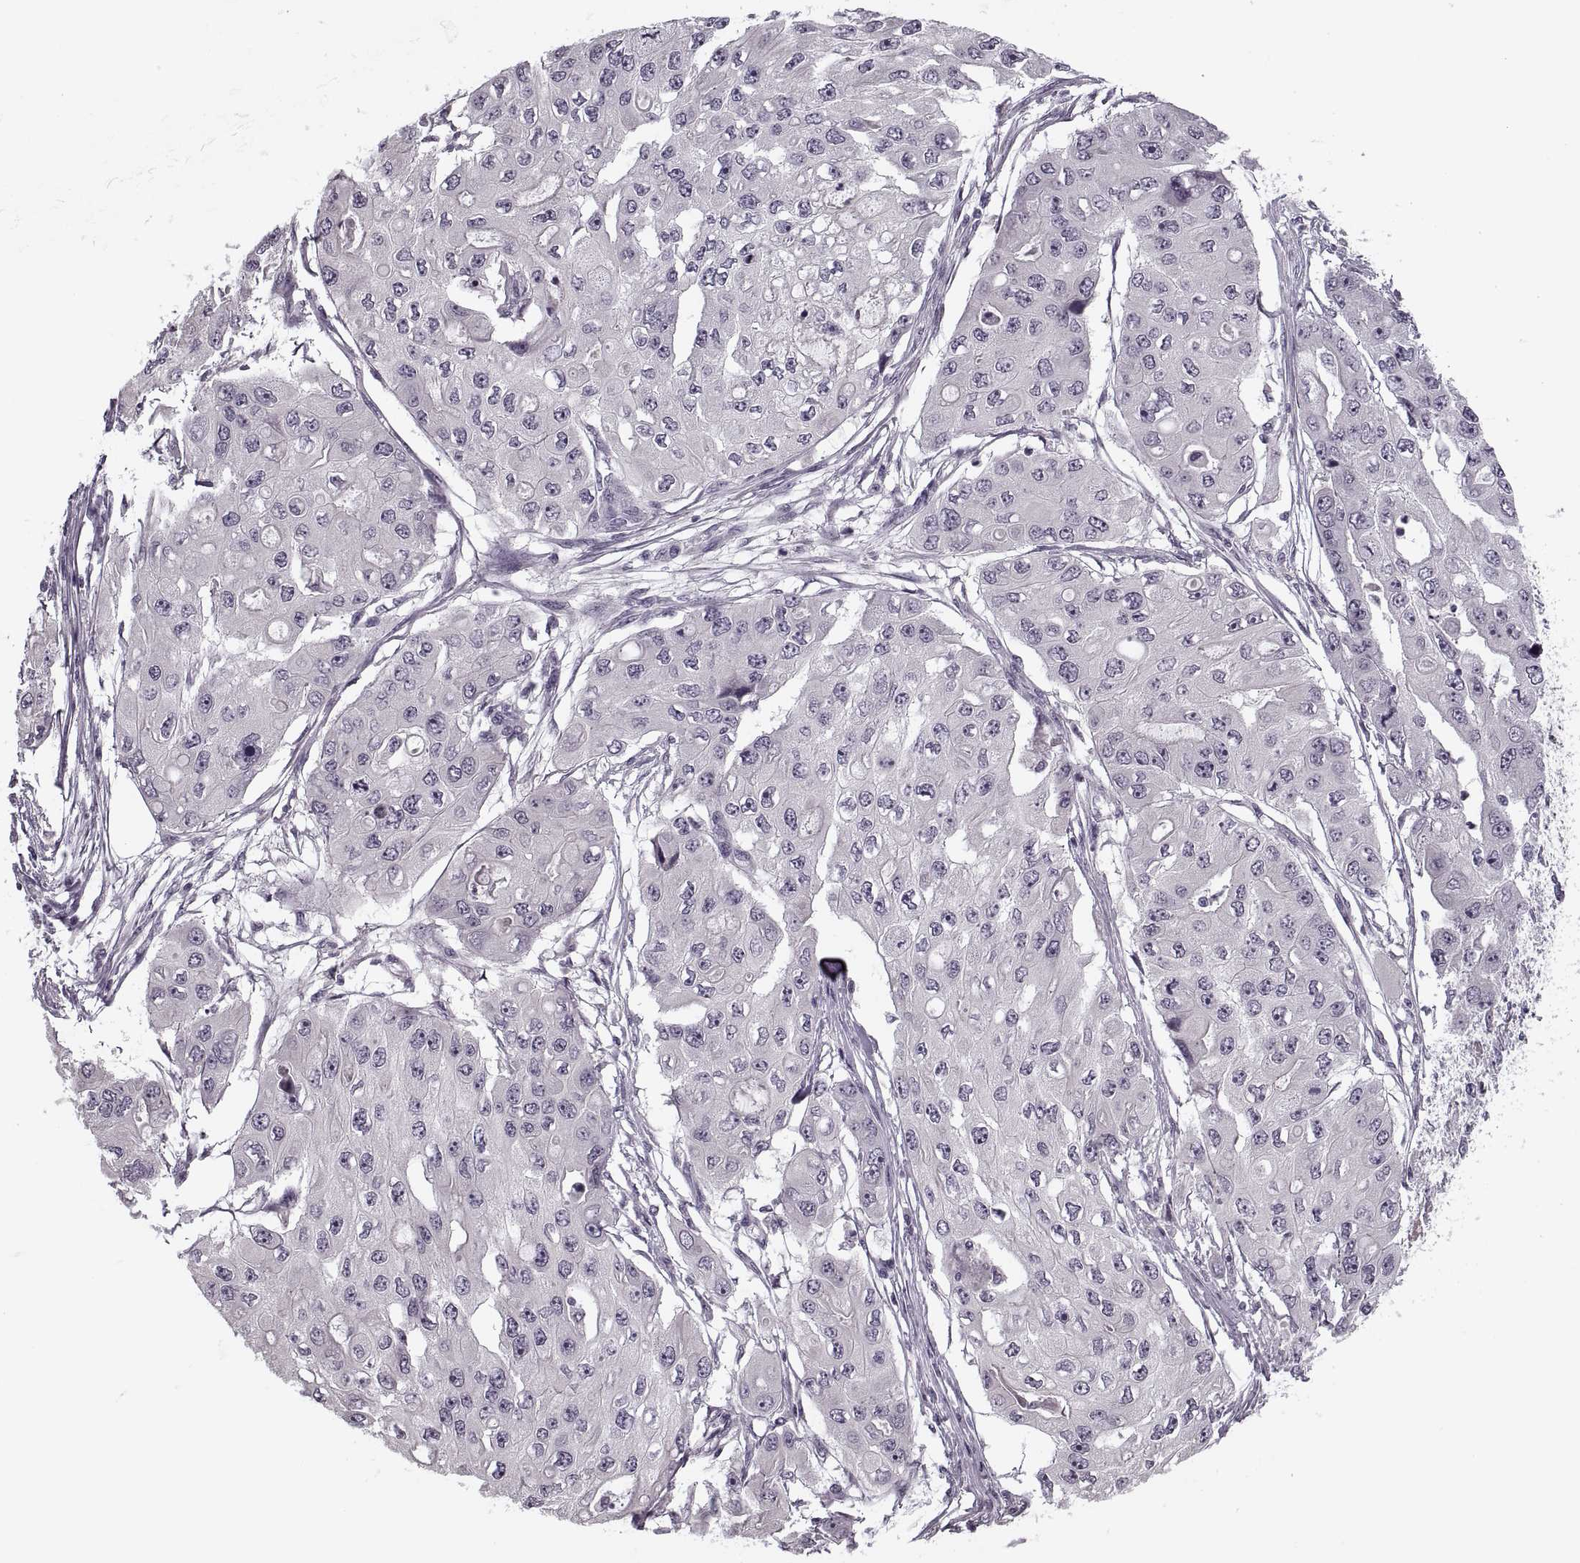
{"staining": {"intensity": "negative", "quantity": "none", "location": "none"}, "tissue": "ovarian cancer", "cell_type": "Tumor cells", "image_type": "cancer", "snomed": [{"axis": "morphology", "description": "Cystadenocarcinoma, serous, NOS"}, {"axis": "topography", "description": "Ovary"}], "caption": "An immunohistochemistry photomicrograph of ovarian cancer is shown. There is no staining in tumor cells of ovarian cancer.", "gene": "PRSS54", "patient": {"sex": "female", "age": 56}}